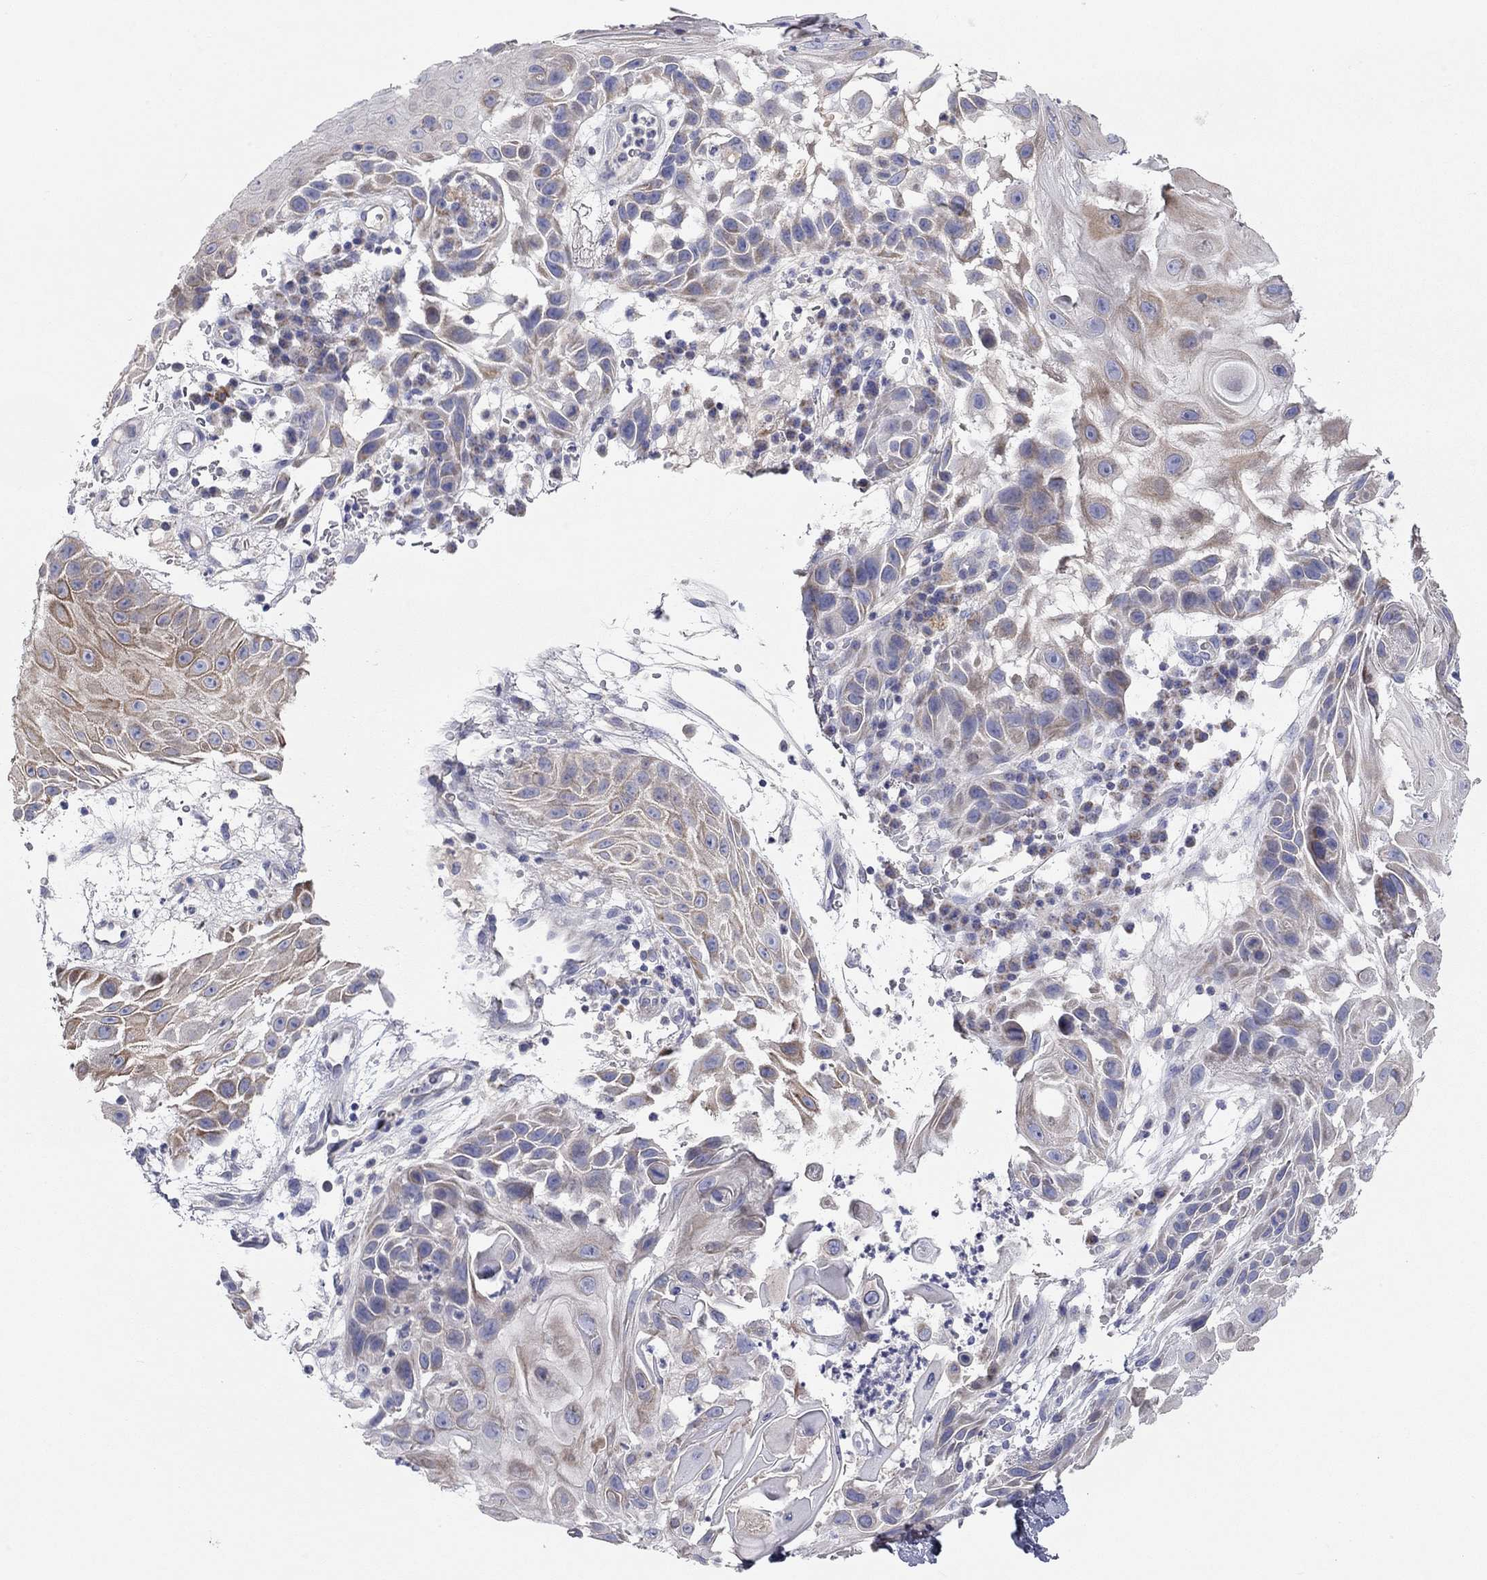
{"staining": {"intensity": "weak", "quantity": "<25%", "location": "cytoplasmic/membranous"}, "tissue": "skin cancer", "cell_type": "Tumor cells", "image_type": "cancer", "snomed": [{"axis": "morphology", "description": "Normal tissue, NOS"}, {"axis": "morphology", "description": "Squamous cell carcinoma, NOS"}, {"axis": "topography", "description": "Skin"}], "caption": "IHC image of skin cancer (squamous cell carcinoma) stained for a protein (brown), which displays no positivity in tumor cells. (DAB immunohistochemistry (IHC) with hematoxylin counter stain).", "gene": "RCAN1", "patient": {"sex": "male", "age": 79}}